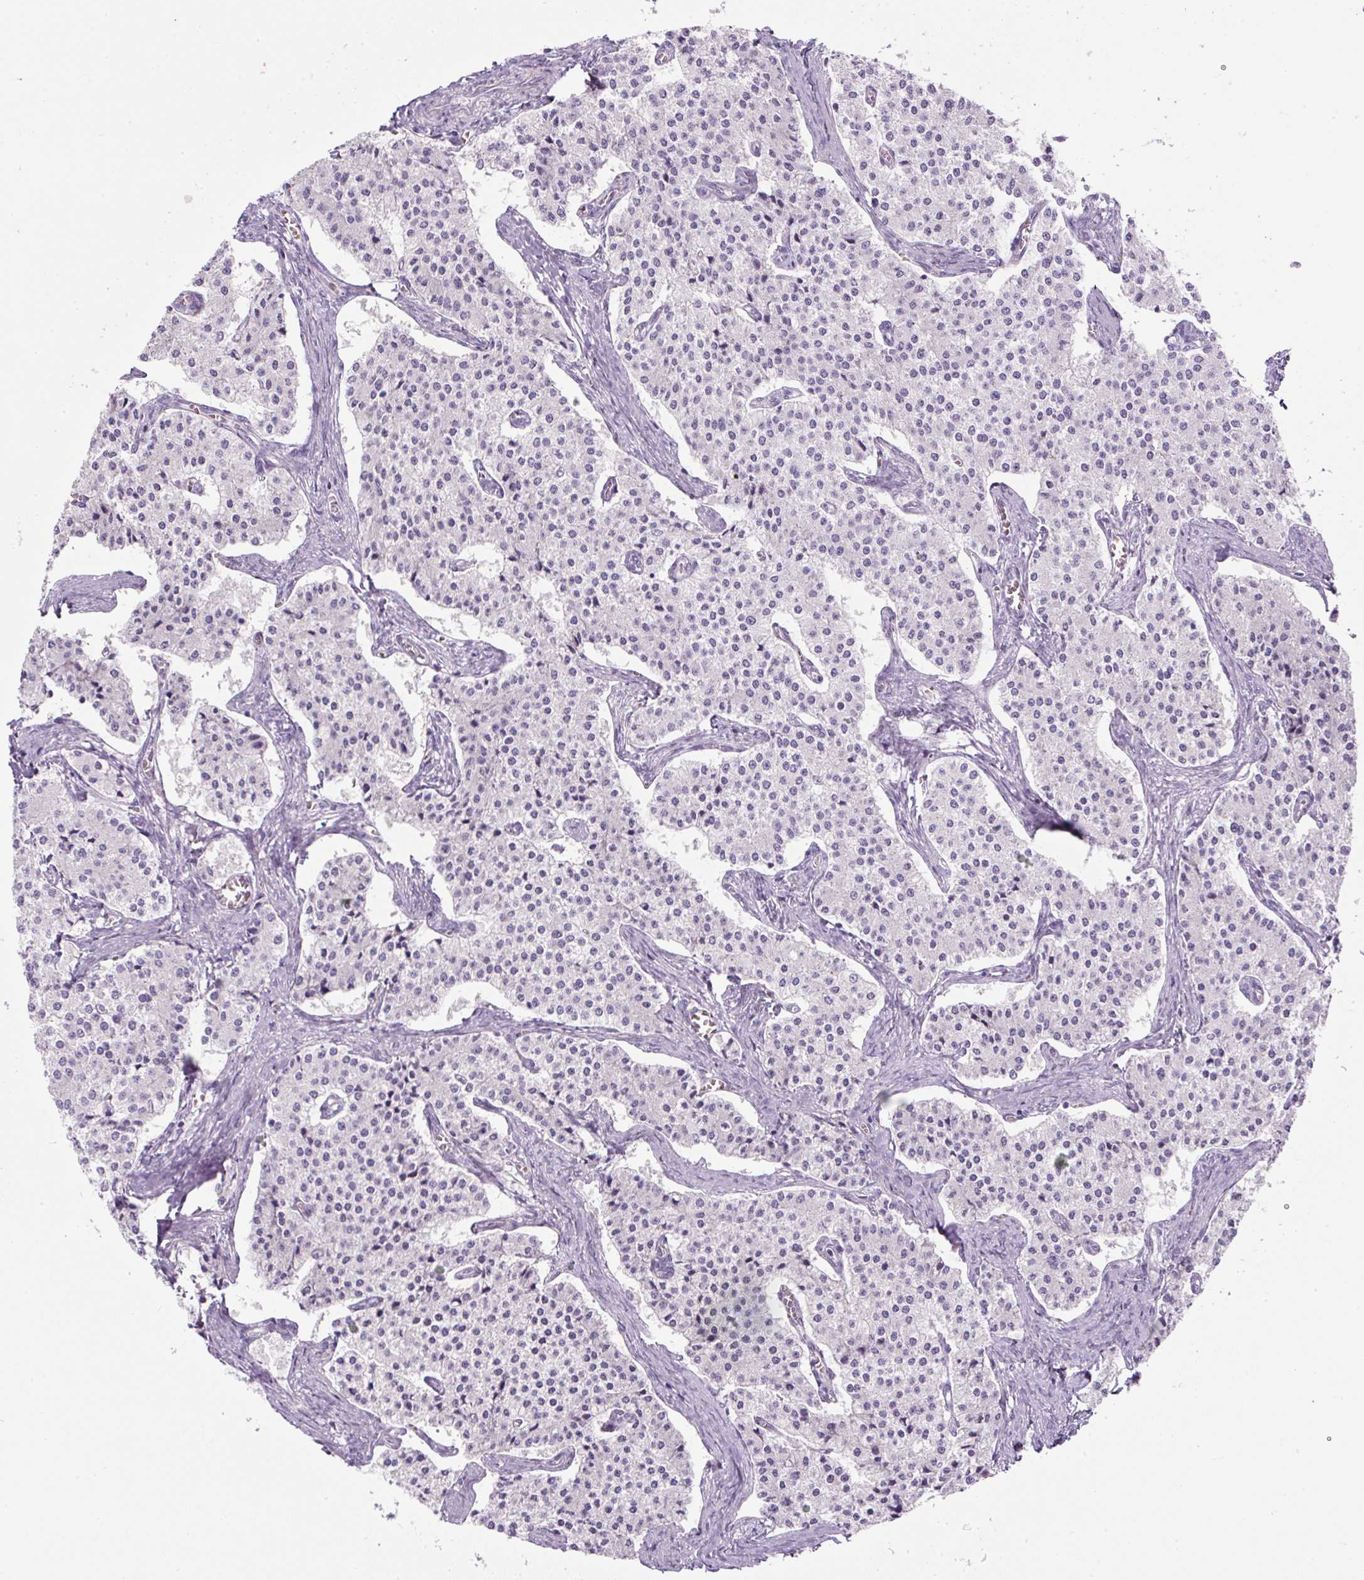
{"staining": {"intensity": "negative", "quantity": "none", "location": "none"}, "tissue": "carcinoid", "cell_type": "Tumor cells", "image_type": "cancer", "snomed": [{"axis": "morphology", "description": "Carcinoid, malignant, NOS"}, {"axis": "topography", "description": "Colon"}], "caption": "A histopathology image of malignant carcinoid stained for a protein displays no brown staining in tumor cells.", "gene": "FGFBP3", "patient": {"sex": "female", "age": 52}}